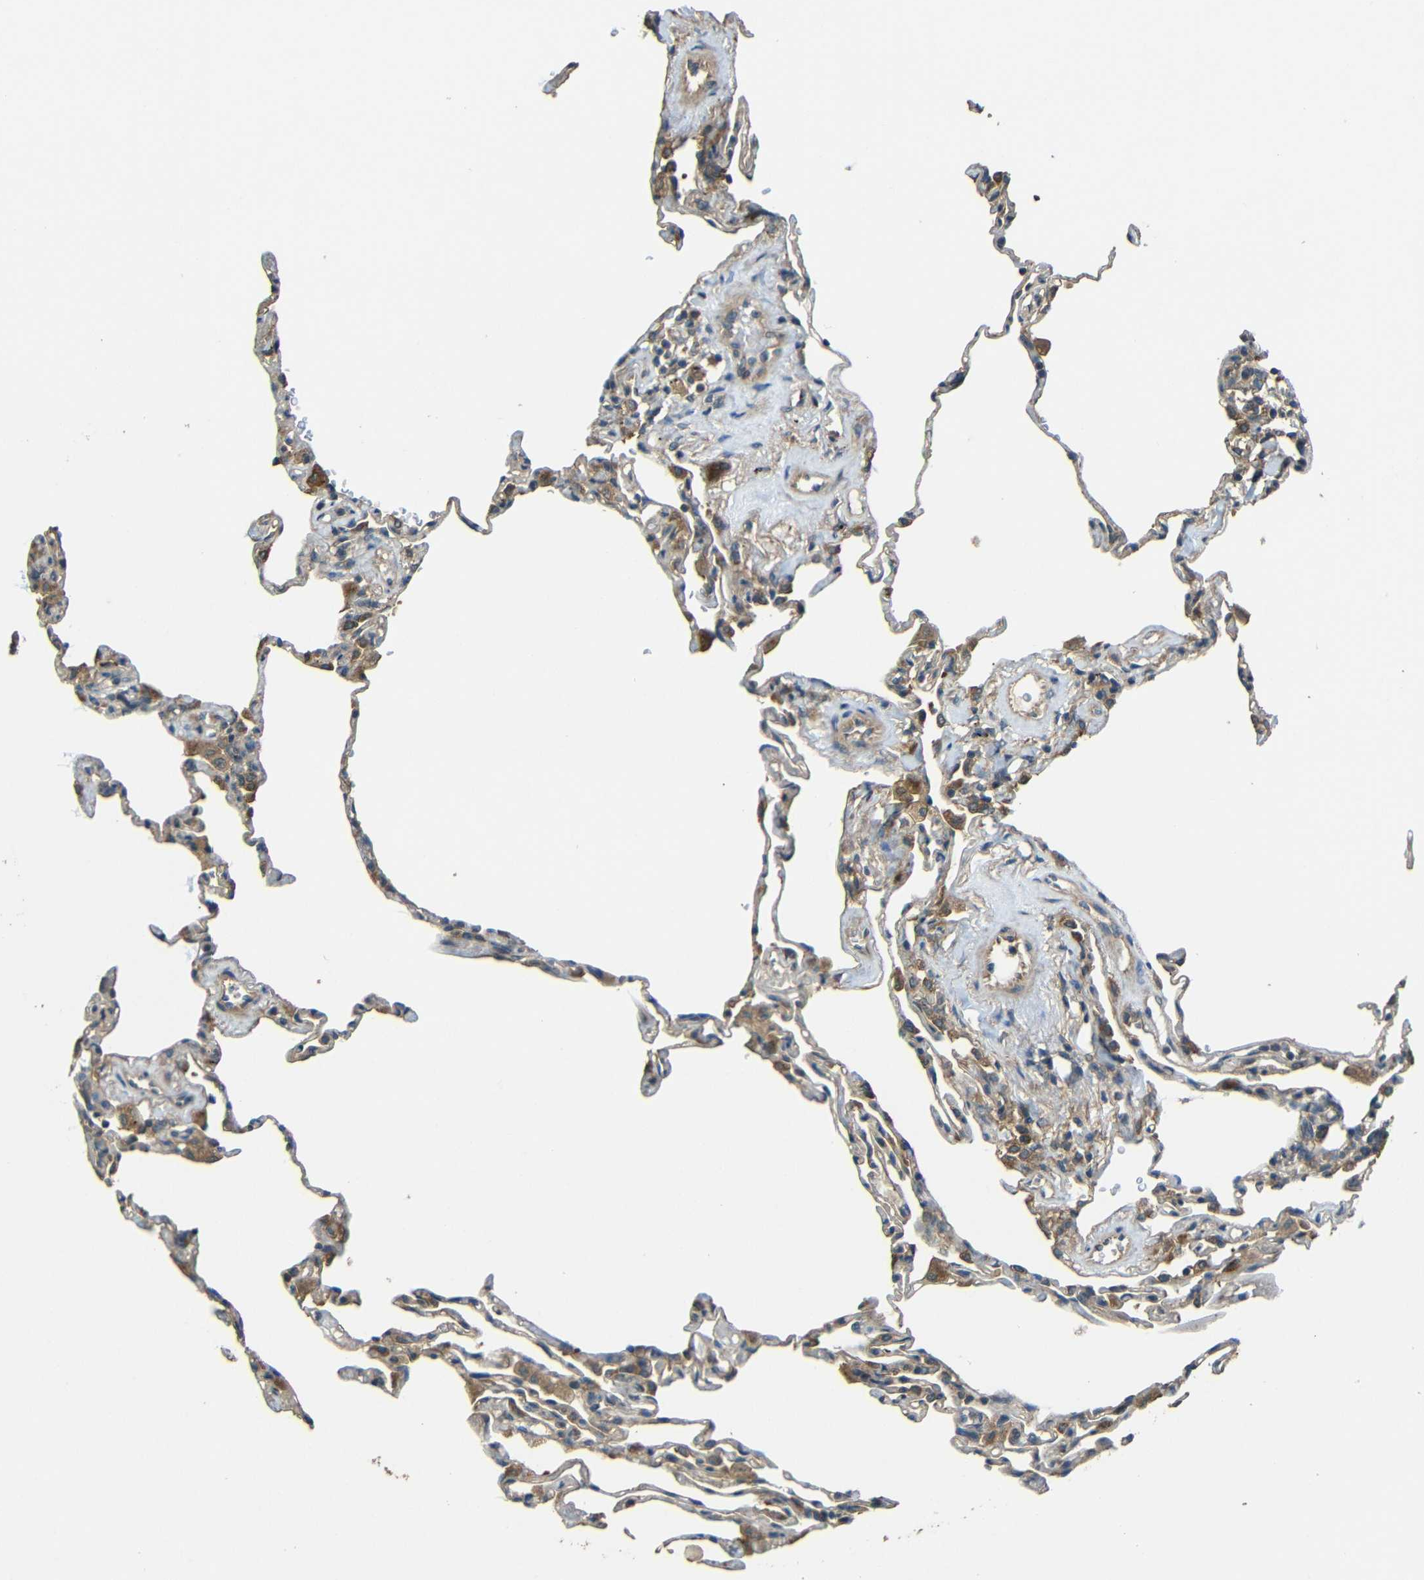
{"staining": {"intensity": "moderate", "quantity": "25%-75%", "location": "cytoplasmic/membranous"}, "tissue": "lung", "cell_type": "Alveolar cells", "image_type": "normal", "snomed": [{"axis": "morphology", "description": "Normal tissue, NOS"}, {"axis": "topography", "description": "Lung"}], "caption": "Immunohistochemical staining of unremarkable human lung shows 25%-75% levels of moderate cytoplasmic/membranous protein positivity in approximately 25%-75% of alveolar cells.", "gene": "ACACA", "patient": {"sex": "male", "age": 59}}